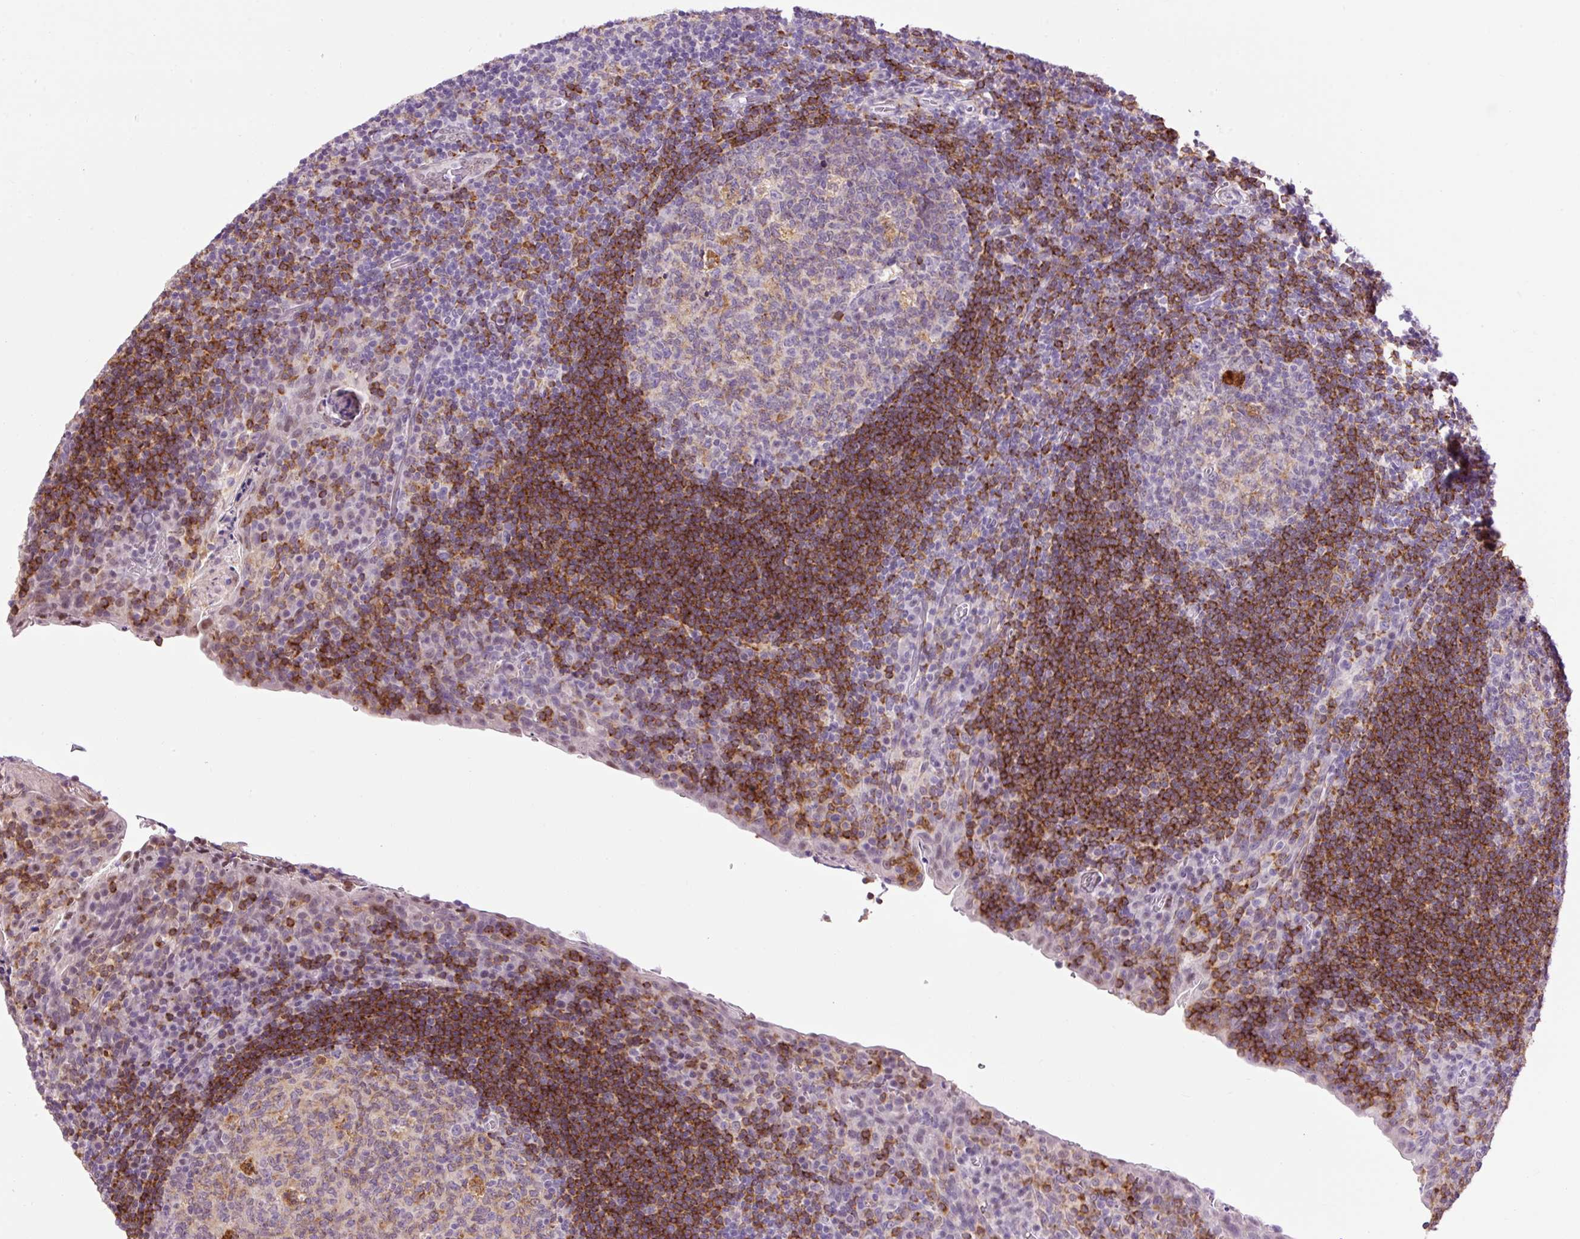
{"staining": {"intensity": "weak", "quantity": "<25%", "location": "cytoplasmic/membranous"}, "tissue": "tonsil", "cell_type": "Germinal center cells", "image_type": "normal", "snomed": [{"axis": "morphology", "description": "Normal tissue, NOS"}, {"axis": "topography", "description": "Tonsil"}], "caption": "Immunohistochemistry of normal tonsil exhibits no expression in germinal center cells. (Brightfield microscopy of DAB (3,3'-diaminobenzidine) IHC at high magnification).", "gene": "LY86", "patient": {"sex": "male", "age": 17}}